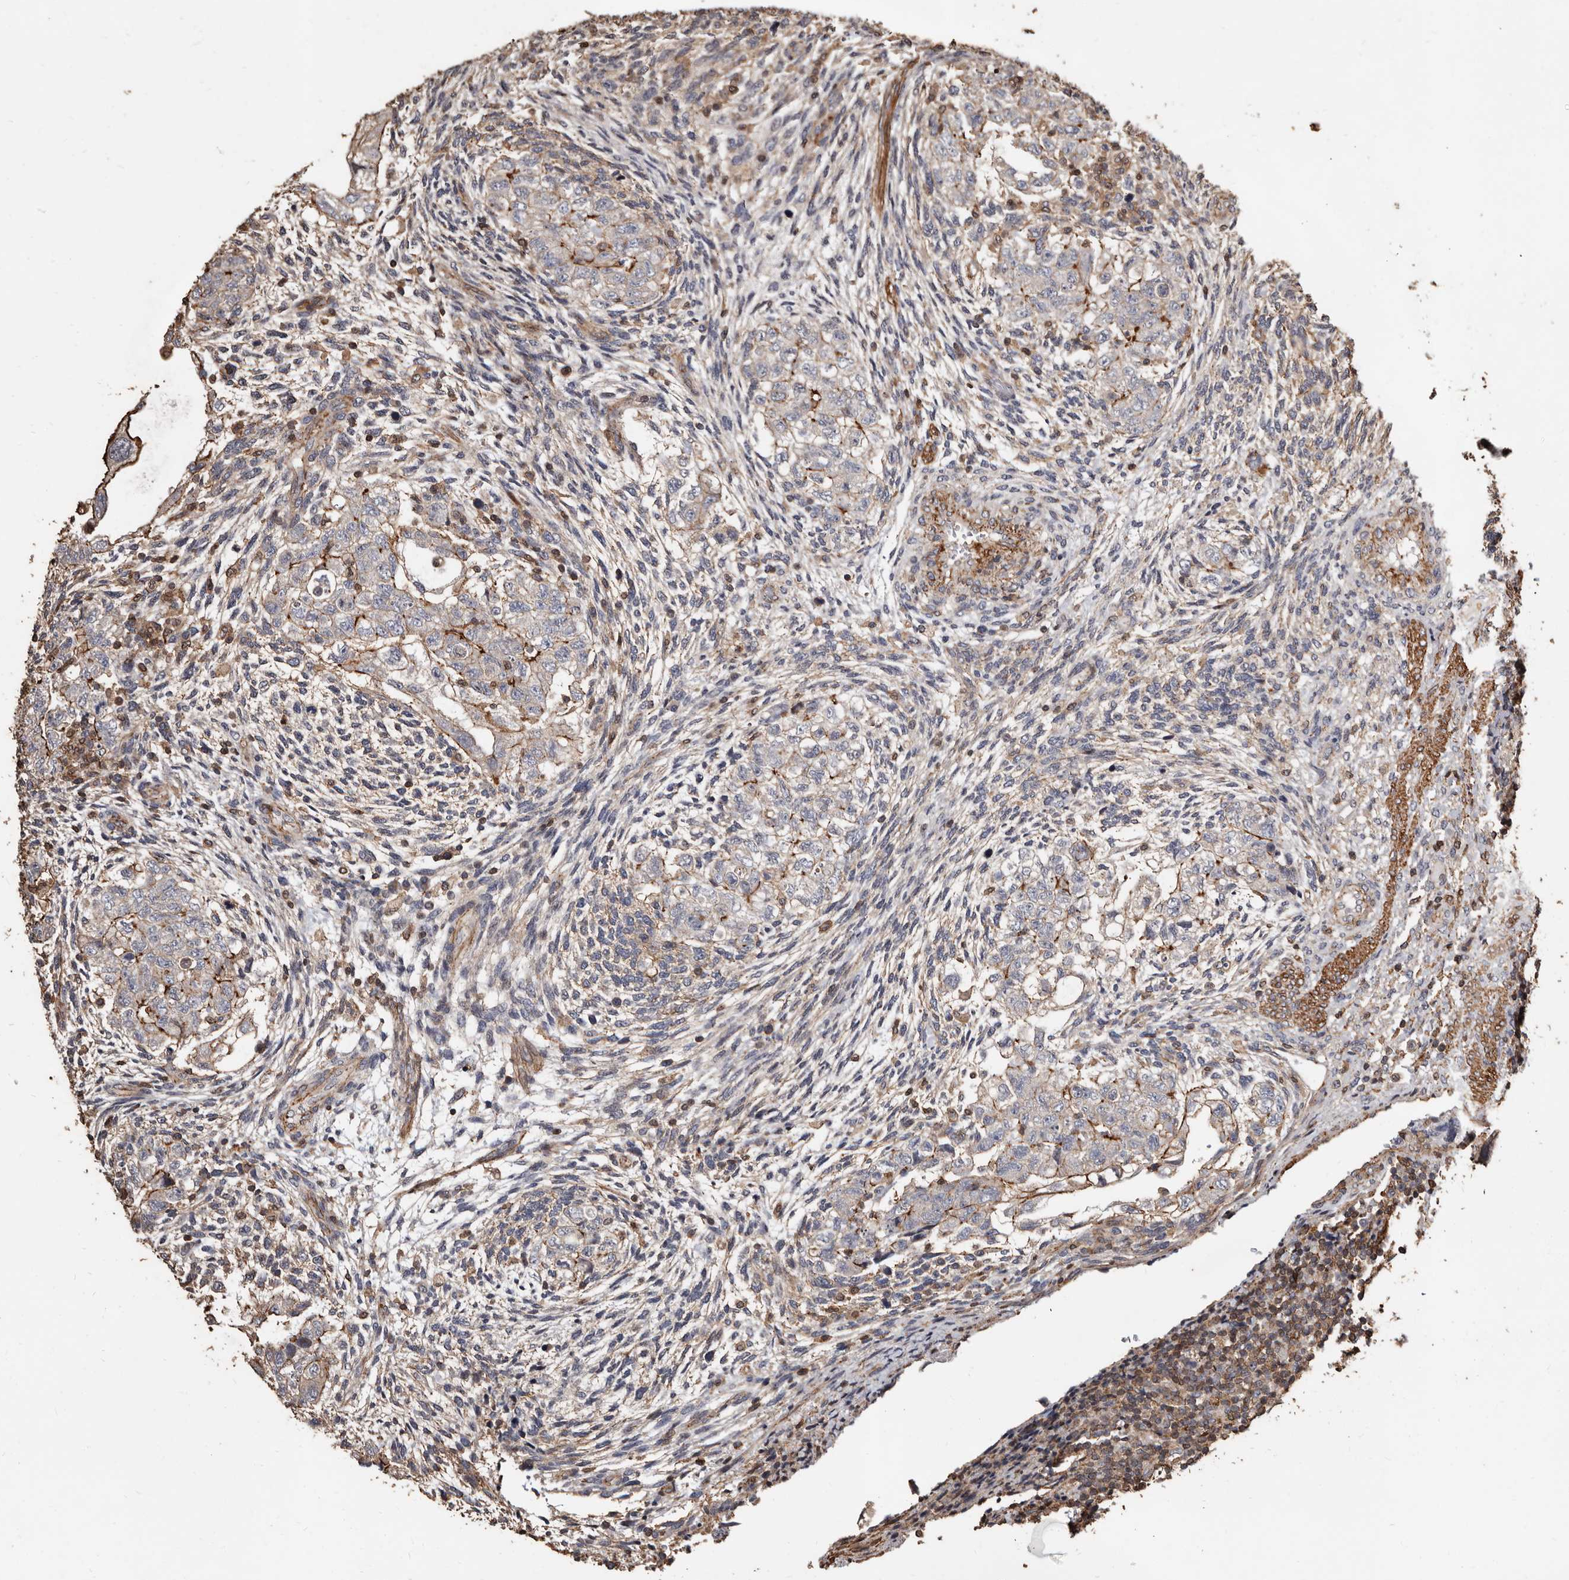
{"staining": {"intensity": "moderate", "quantity": "<25%", "location": "cytoplasmic/membranous"}, "tissue": "testis cancer", "cell_type": "Tumor cells", "image_type": "cancer", "snomed": [{"axis": "morphology", "description": "Normal tissue, NOS"}, {"axis": "morphology", "description": "Carcinoma, Embryonal, NOS"}, {"axis": "topography", "description": "Testis"}], "caption": "Immunohistochemical staining of human testis cancer displays low levels of moderate cytoplasmic/membranous protein expression in approximately <25% of tumor cells.", "gene": "GSK3A", "patient": {"sex": "male", "age": 36}}